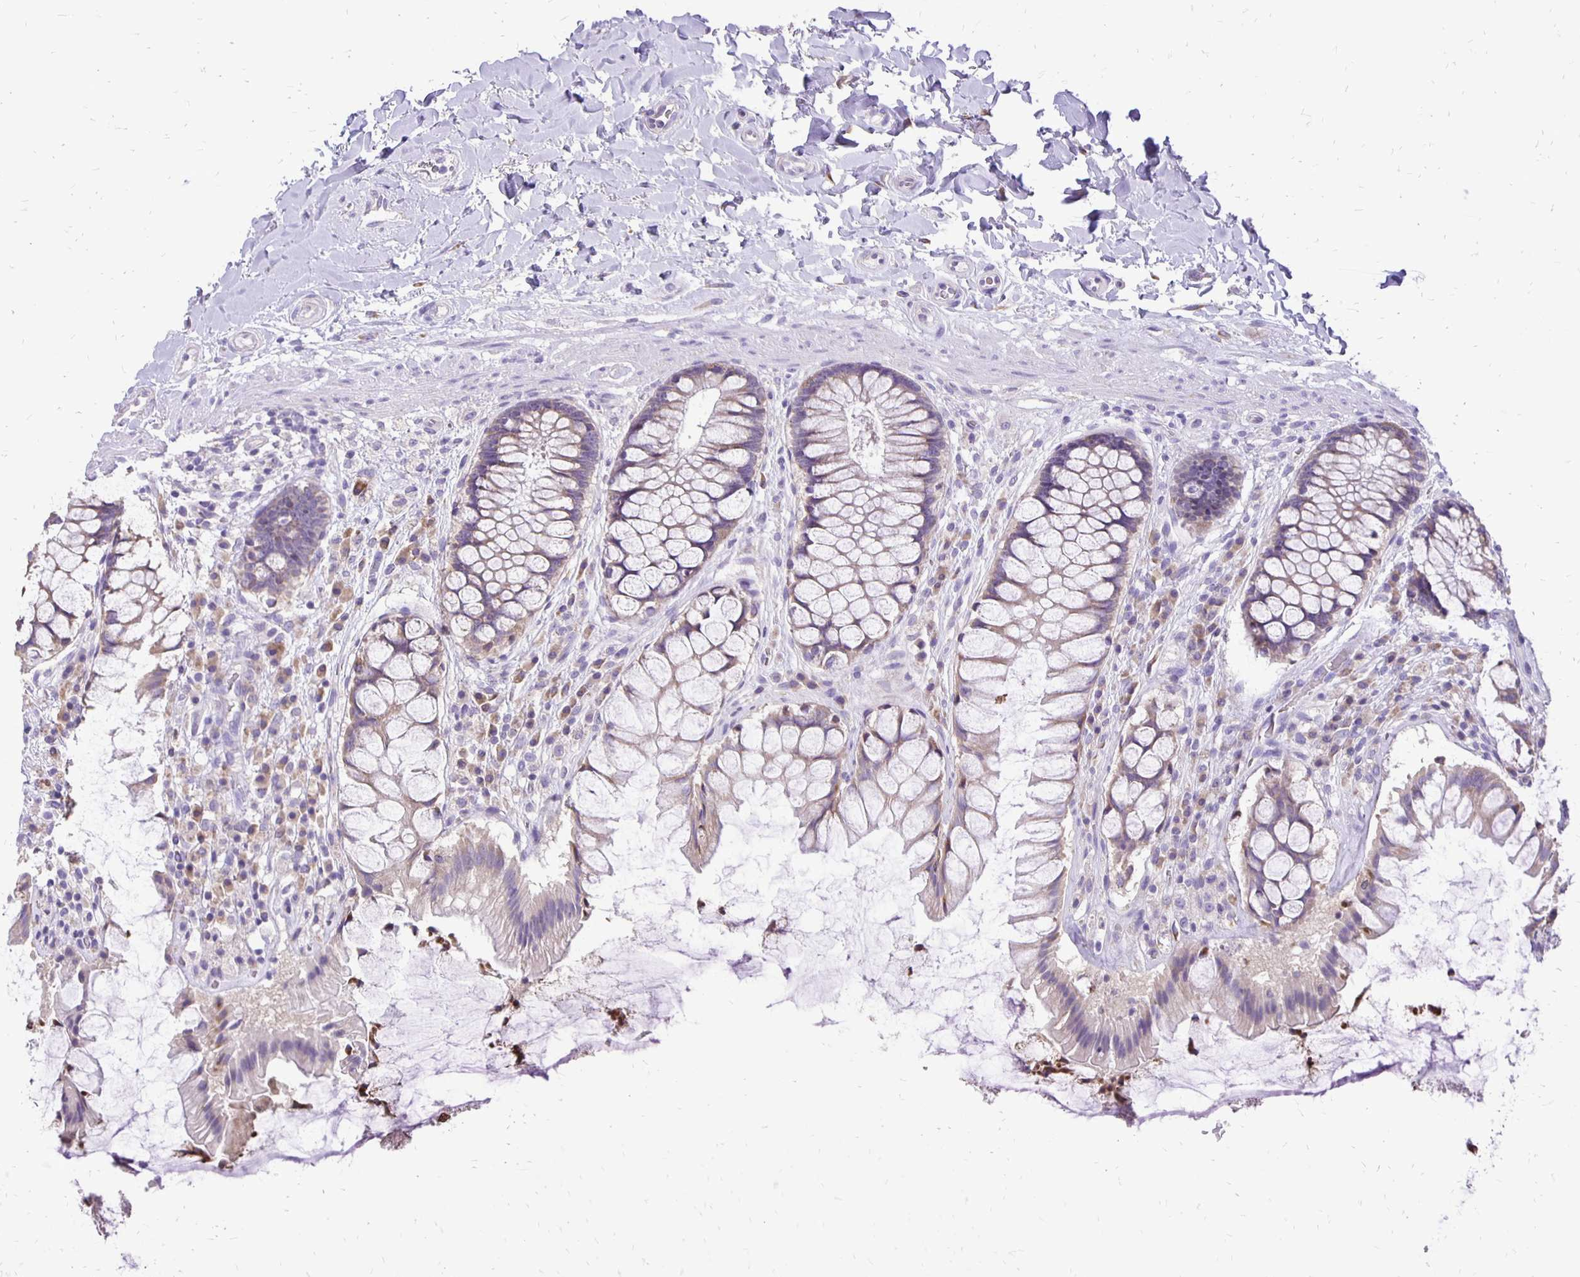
{"staining": {"intensity": "weak", "quantity": ">75%", "location": "cytoplasmic/membranous"}, "tissue": "rectum", "cell_type": "Glandular cells", "image_type": "normal", "snomed": [{"axis": "morphology", "description": "Normal tissue, NOS"}, {"axis": "topography", "description": "Rectum"}], "caption": "Weak cytoplasmic/membranous protein positivity is identified in approximately >75% of glandular cells in rectum.", "gene": "ANKRD45", "patient": {"sex": "female", "age": 58}}